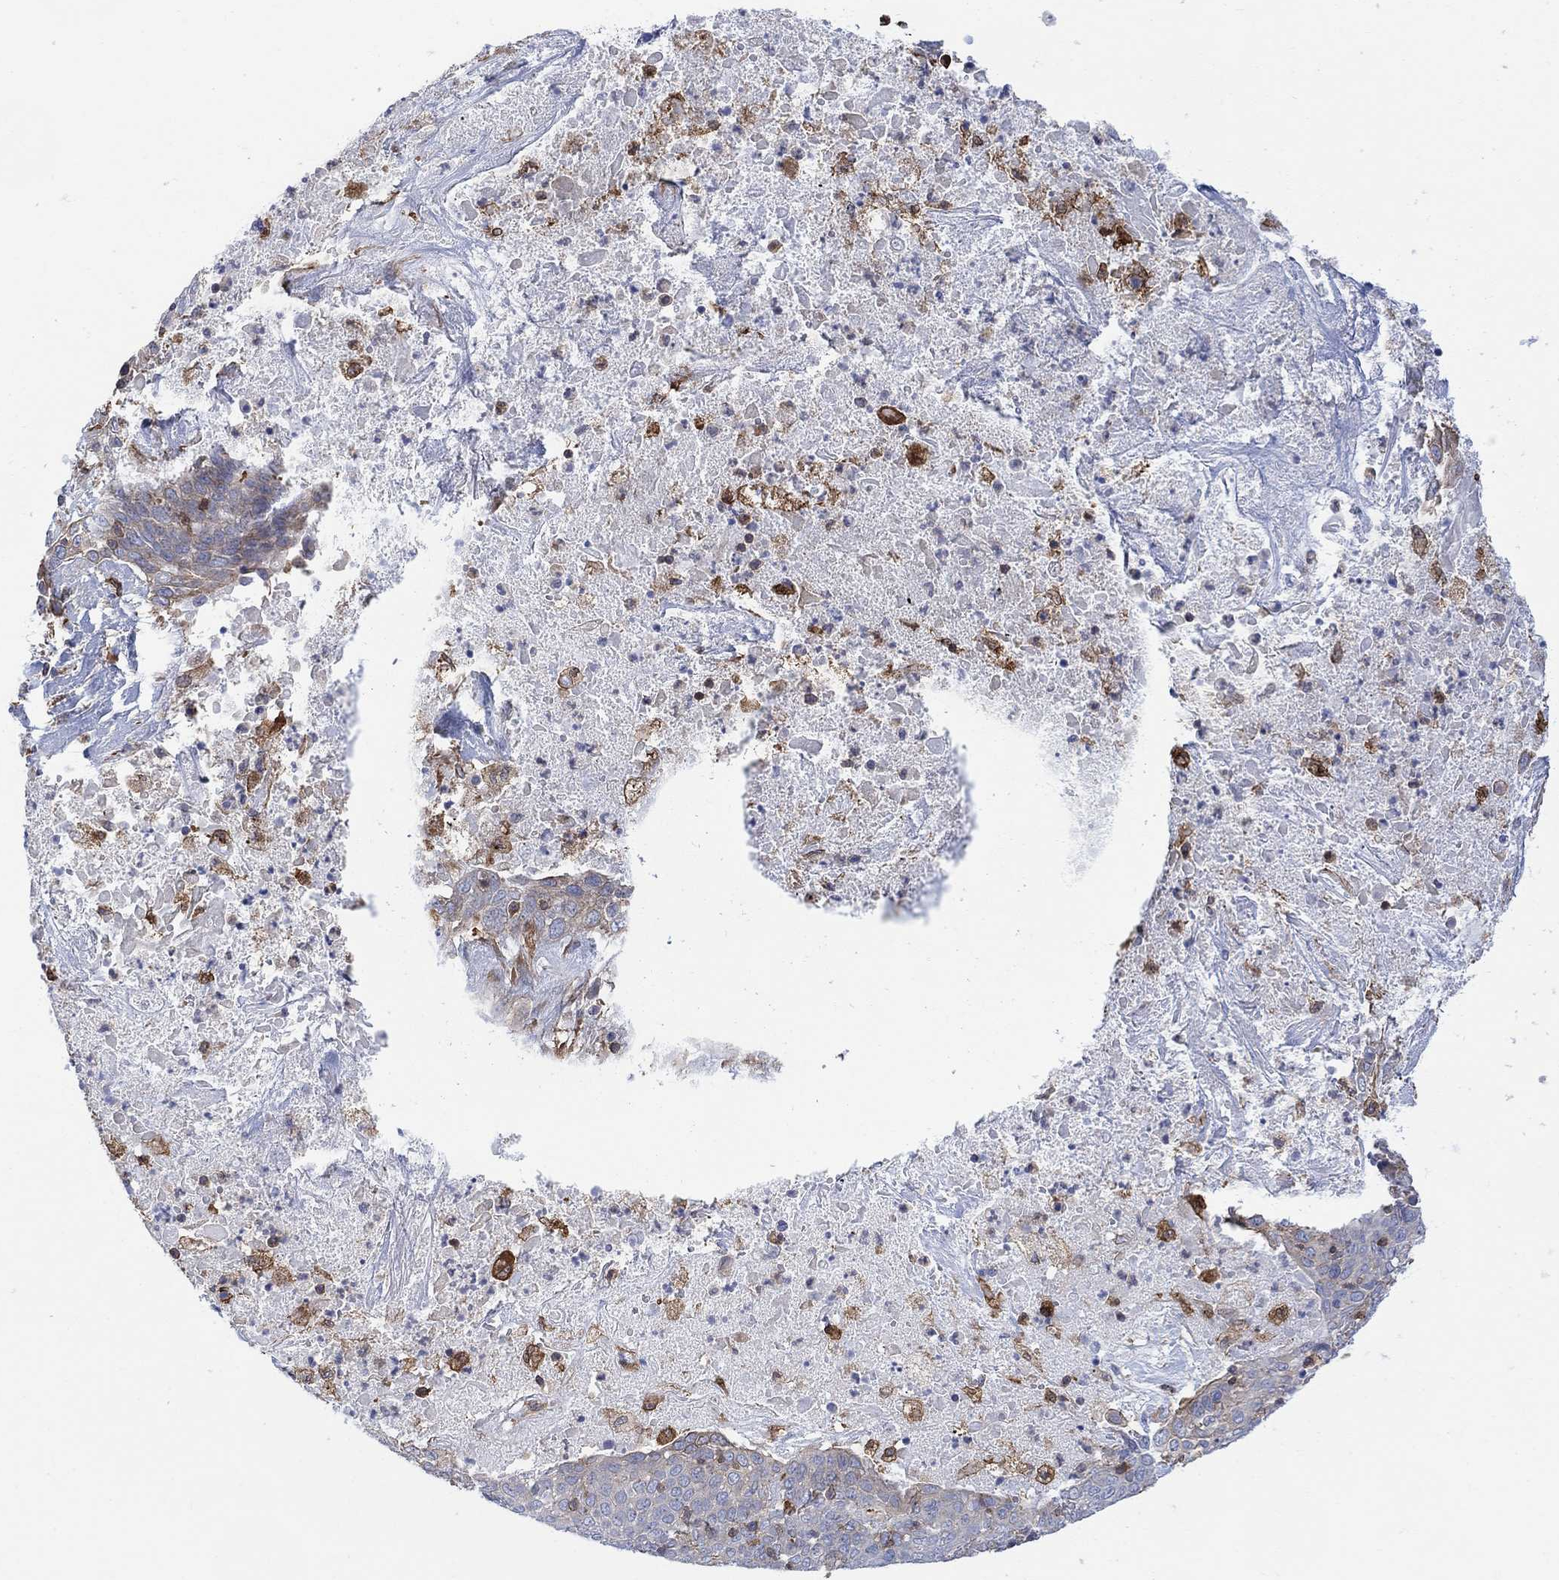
{"staining": {"intensity": "negative", "quantity": "none", "location": "none"}, "tissue": "lung cancer", "cell_type": "Tumor cells", "image_type": "cancer", "snomed": [{"axis": "morphology", "description": "Squamous cell carcinoma, NOS"}, {"axis": "topography", "description": "Lung"}], "caption": "DAB immunohistochemical staining of lung cancer (squamous cell carcinoma) demonstrates no significant staining in tumor cells.", "gene": "GBP5", "patient": {"sex": "male", "age": 82}}